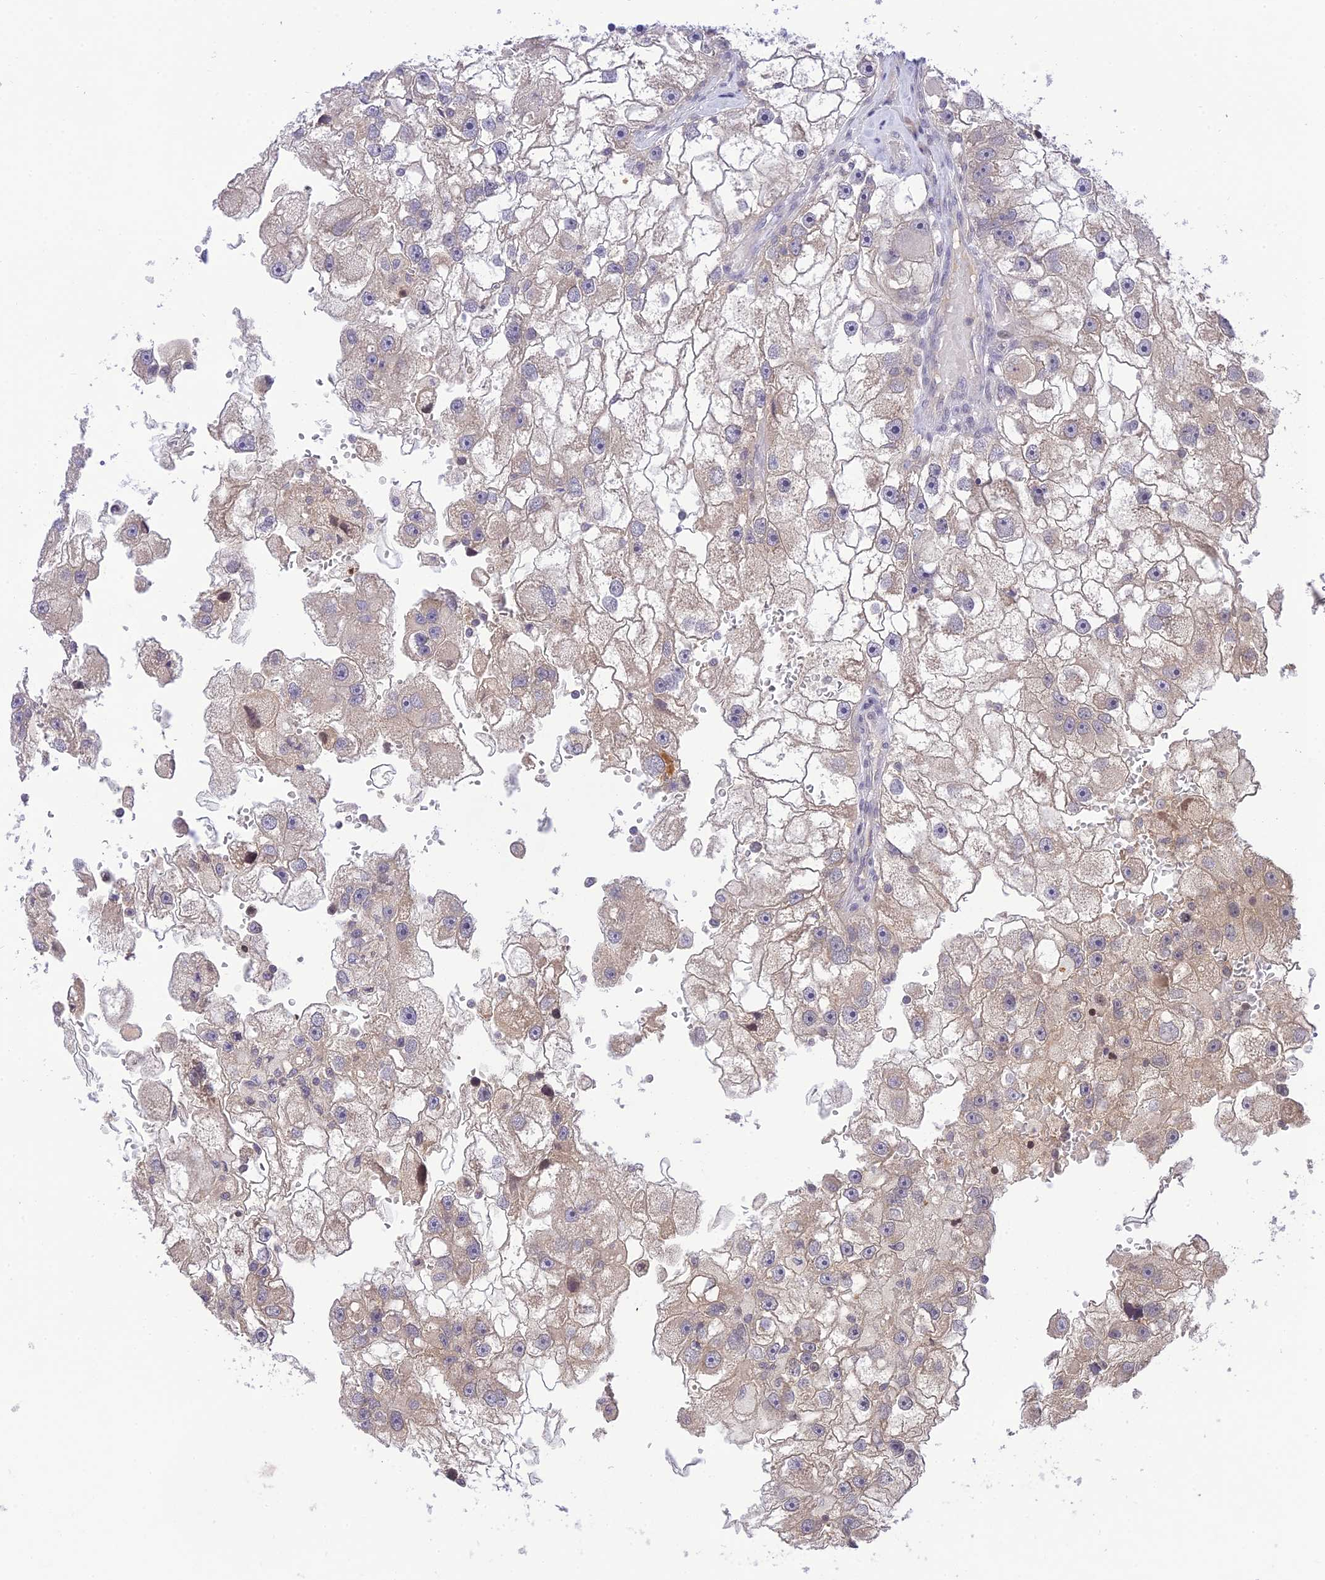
{"staining": {"intensity": "weak", "quantity": "<25%", "location": "cytoplasmic/membranous"}, "tissue": "renal cancer", "cell_type": "Tumor cells", "image_type": "cancer", "snomed": [{"axis": "morphology", "description": "Adenocarcinoma, NOS"}, {"axis": "topography", "description": "Kidney"}], "caption": "Immunohistochemistry of renal cancer demonstrates no expression in tumor cells.", "gene": "TEKT1", "patient": {"sex": "male", "age": 63}}